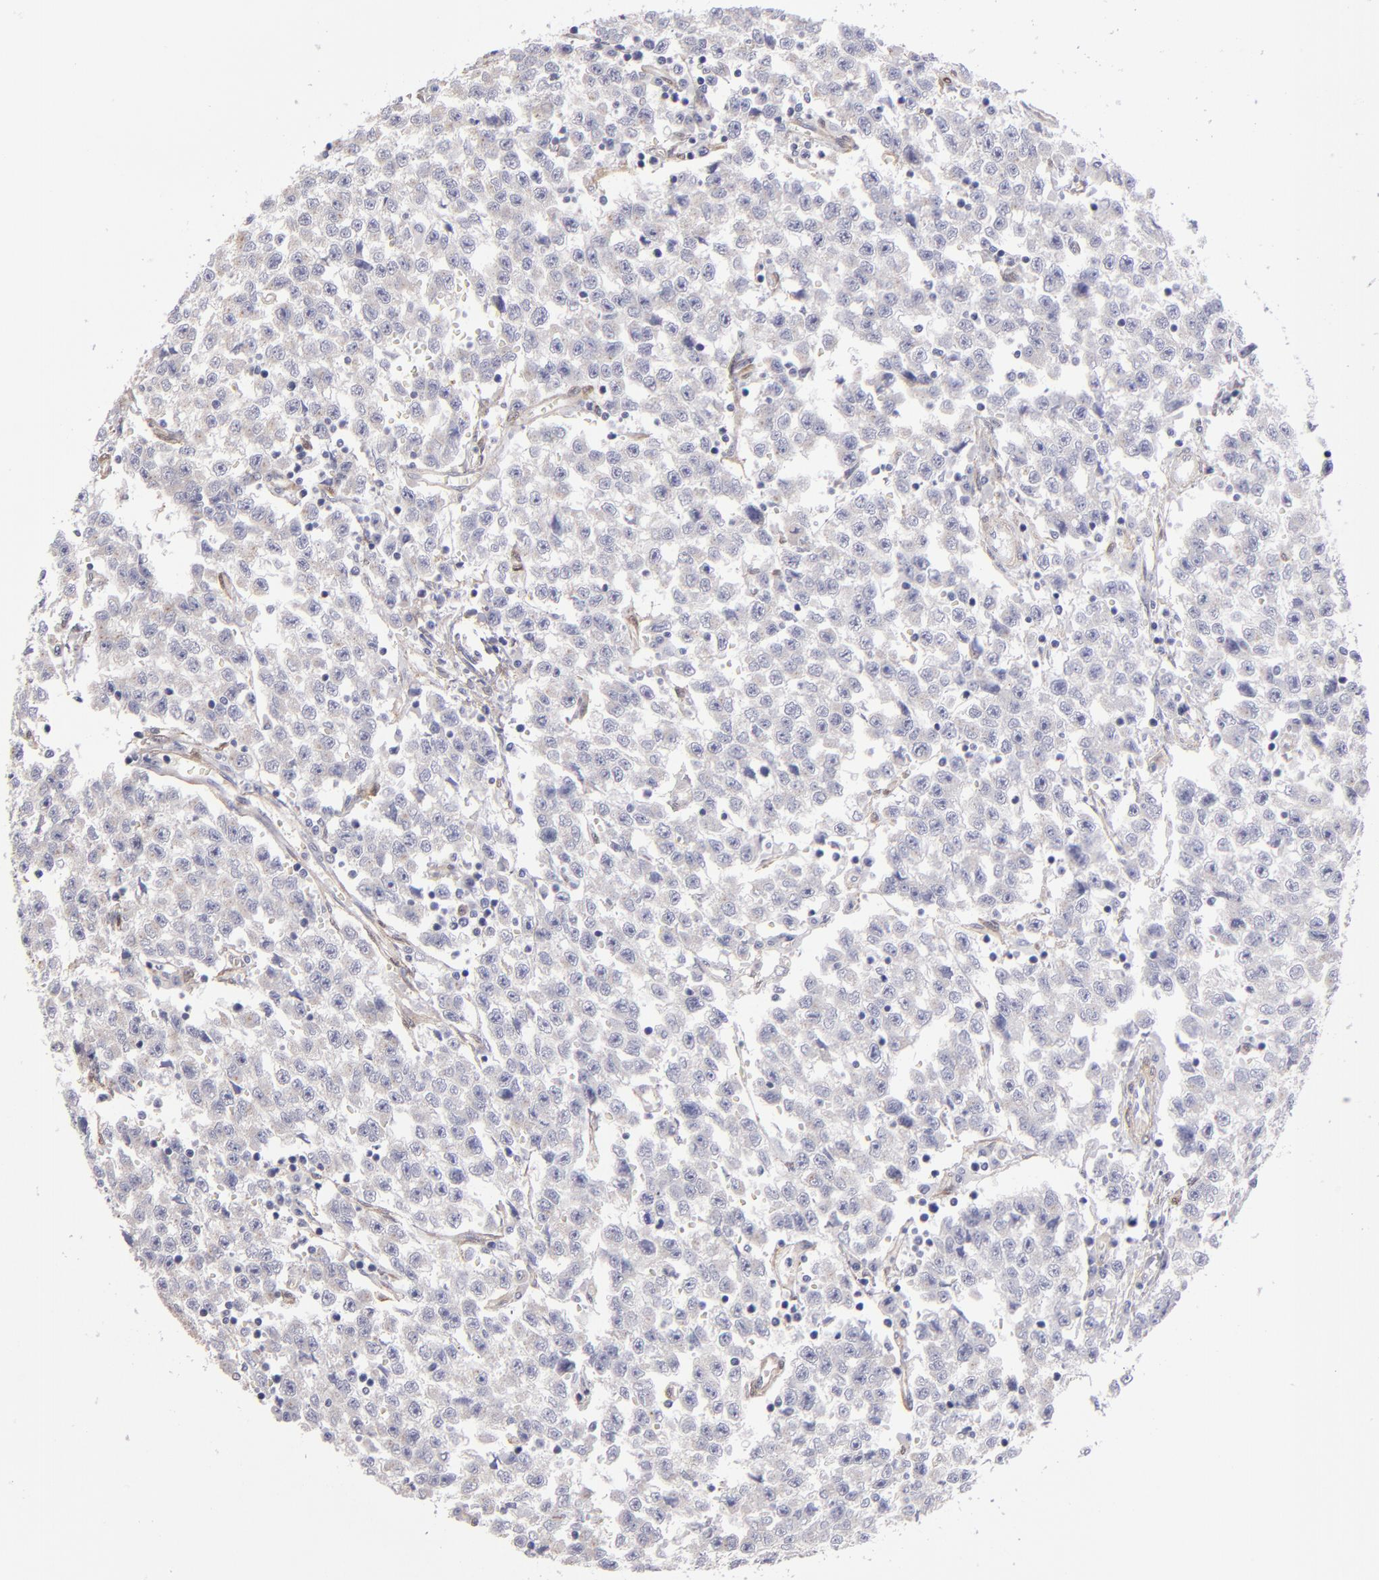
{"staining": {"intensity": "weak", "quantity": ">75%", "location": "cytoplasmic/membranous"}, "tissue": "testis cancer", "cell_type": "Tumor cells", "image_type": "cancer", "snomed": [{"axis": "morphology", "description": "Seminoma, NOS"}, {"axis": "topography", "description": "Testis"}], "caption": "Protein staining shows weak cytoplasmic/membranous positivity in approximately >75% of tumor cells in seminoma (testis).", "gene": "NDRG2", "patient": {"sex": "male", "age": 35}}